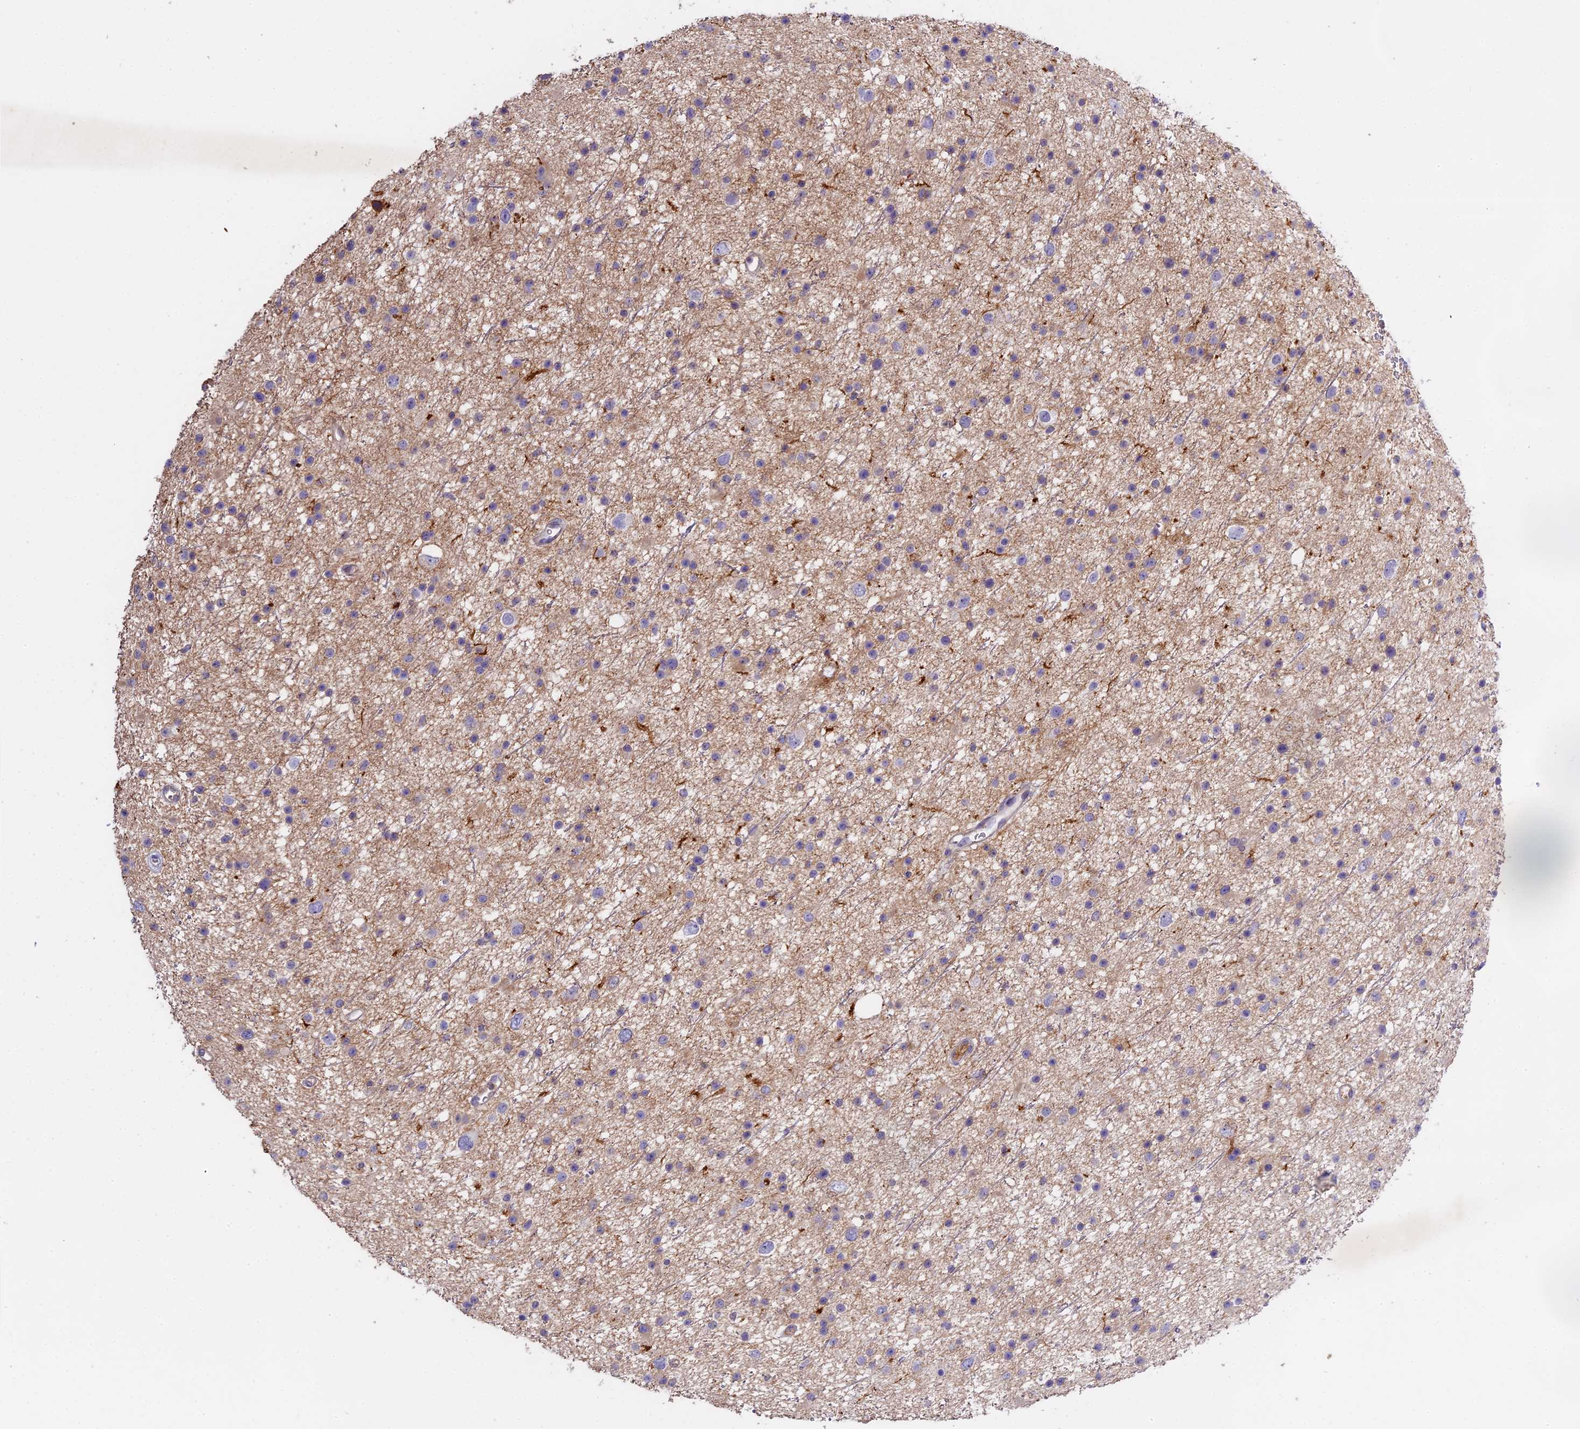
{"staining": {"intensity": "negative", "quantity": "none", "location": "none"}, "tissue": "glioma", "cell_type": "Tumor cells", "image_type": "cancer", "snomed": [{"axis": "morphology", "description": "Glioma, malignant, Low grade"}, {"axis": "topography", "description": "Cerebral cortex"}], "caption": "Immunohistochemistry of human malignant glioma (low-grade) shows no staining in tumor cells.", "gene": "CFAP119", "patient": {"sex": "female", "age": 39}}